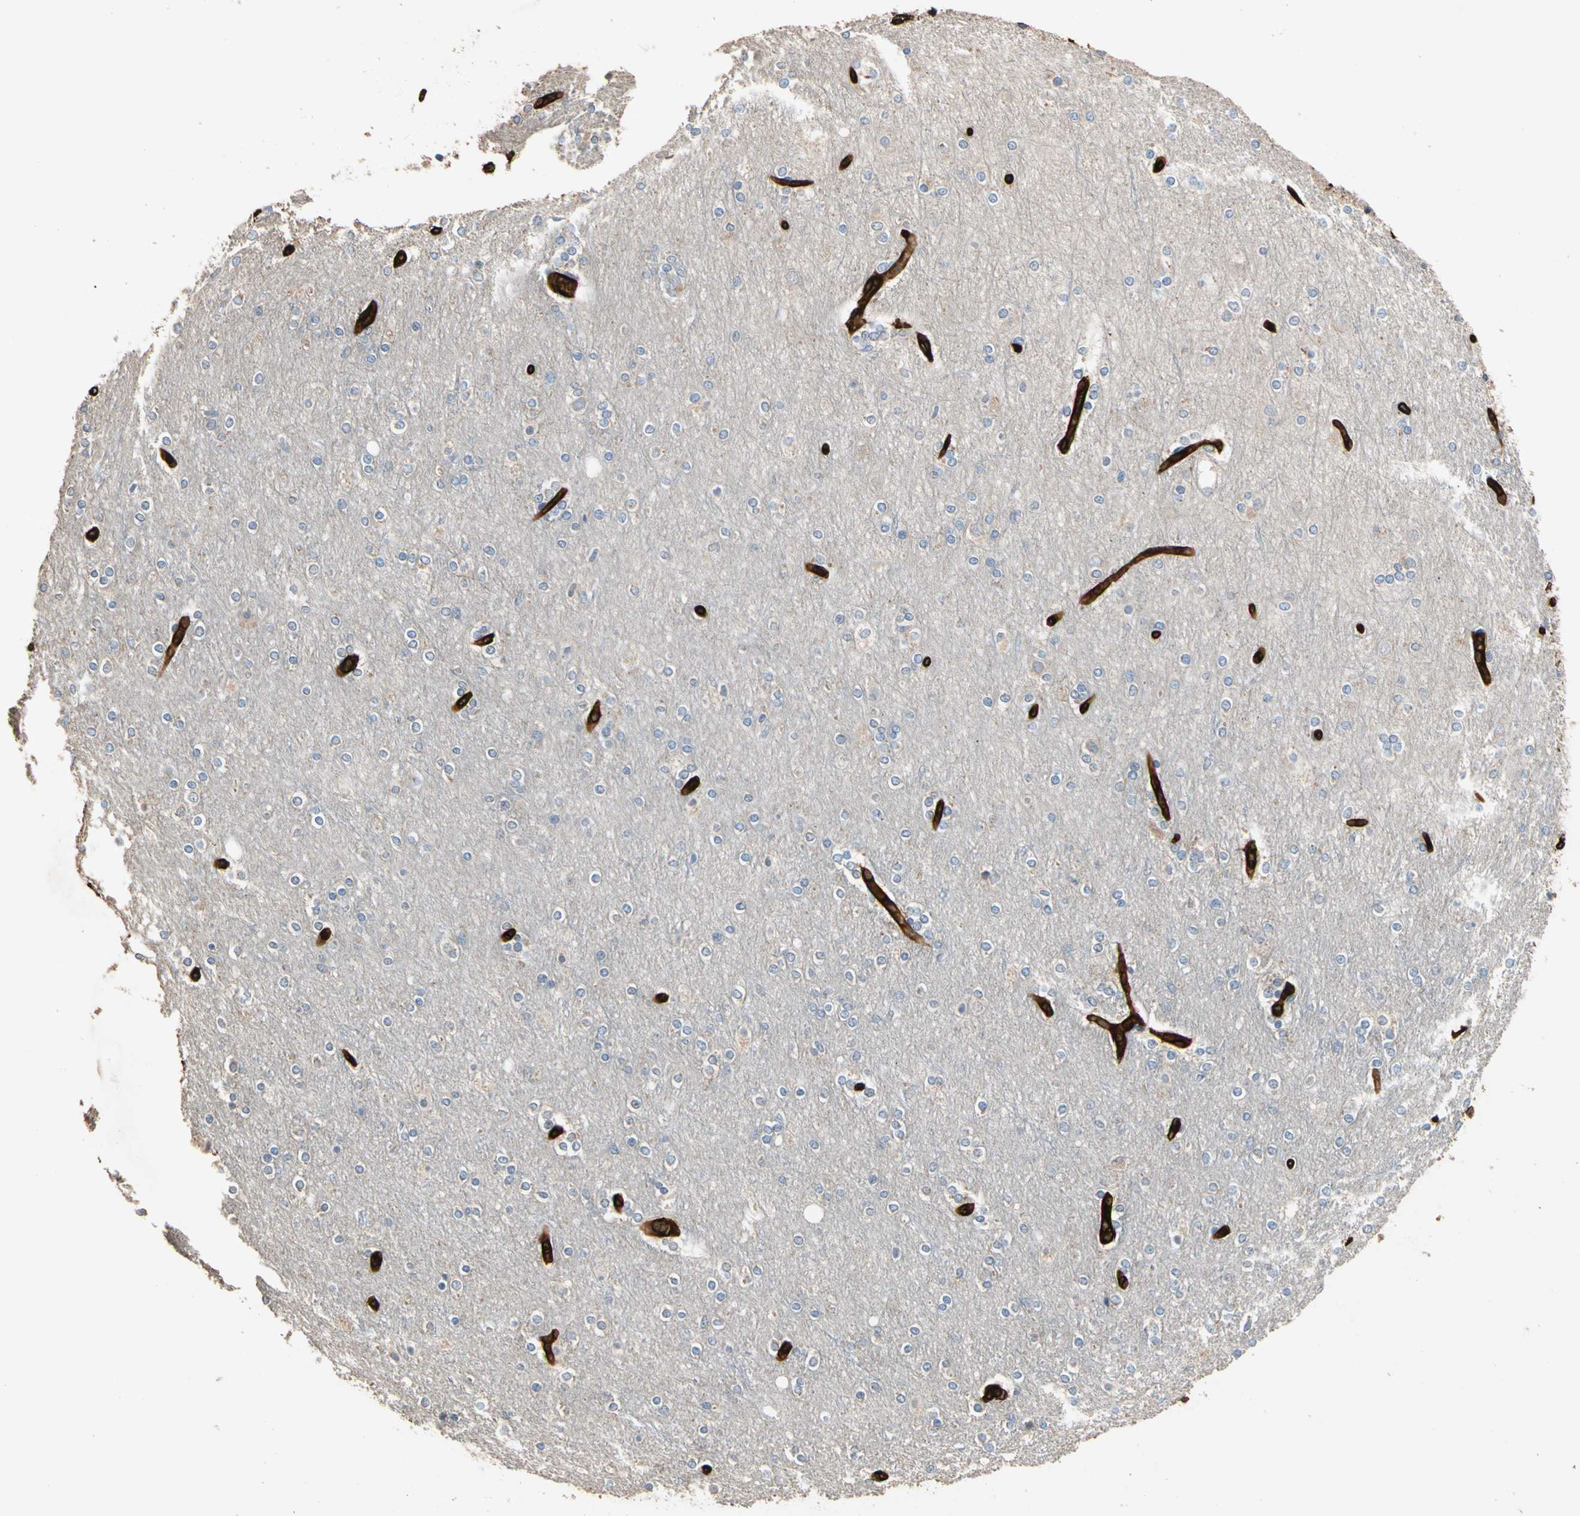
{"staining": {"intensity": "strong", "quantity": ">75%", "location": "cytoplasmic/membranous"}, "tissue": "cerebral cortex", "cell_type": "Endothelial cells", "image_type": "normal", "snomed": [{"axis": "morphology", "description": "Normal tissue, NOS"}, {"axis": "topography", "description": "Cerebral cortex"}], "caption": "The image shows immunohistochemical staining of normal cerebral cortex. There is strong cytoplasmic/membranous staining is identified in approximately >75% of endothelial cells.", "gene": "RIOK2", "patient": {"sex": "female", "age": 54}}